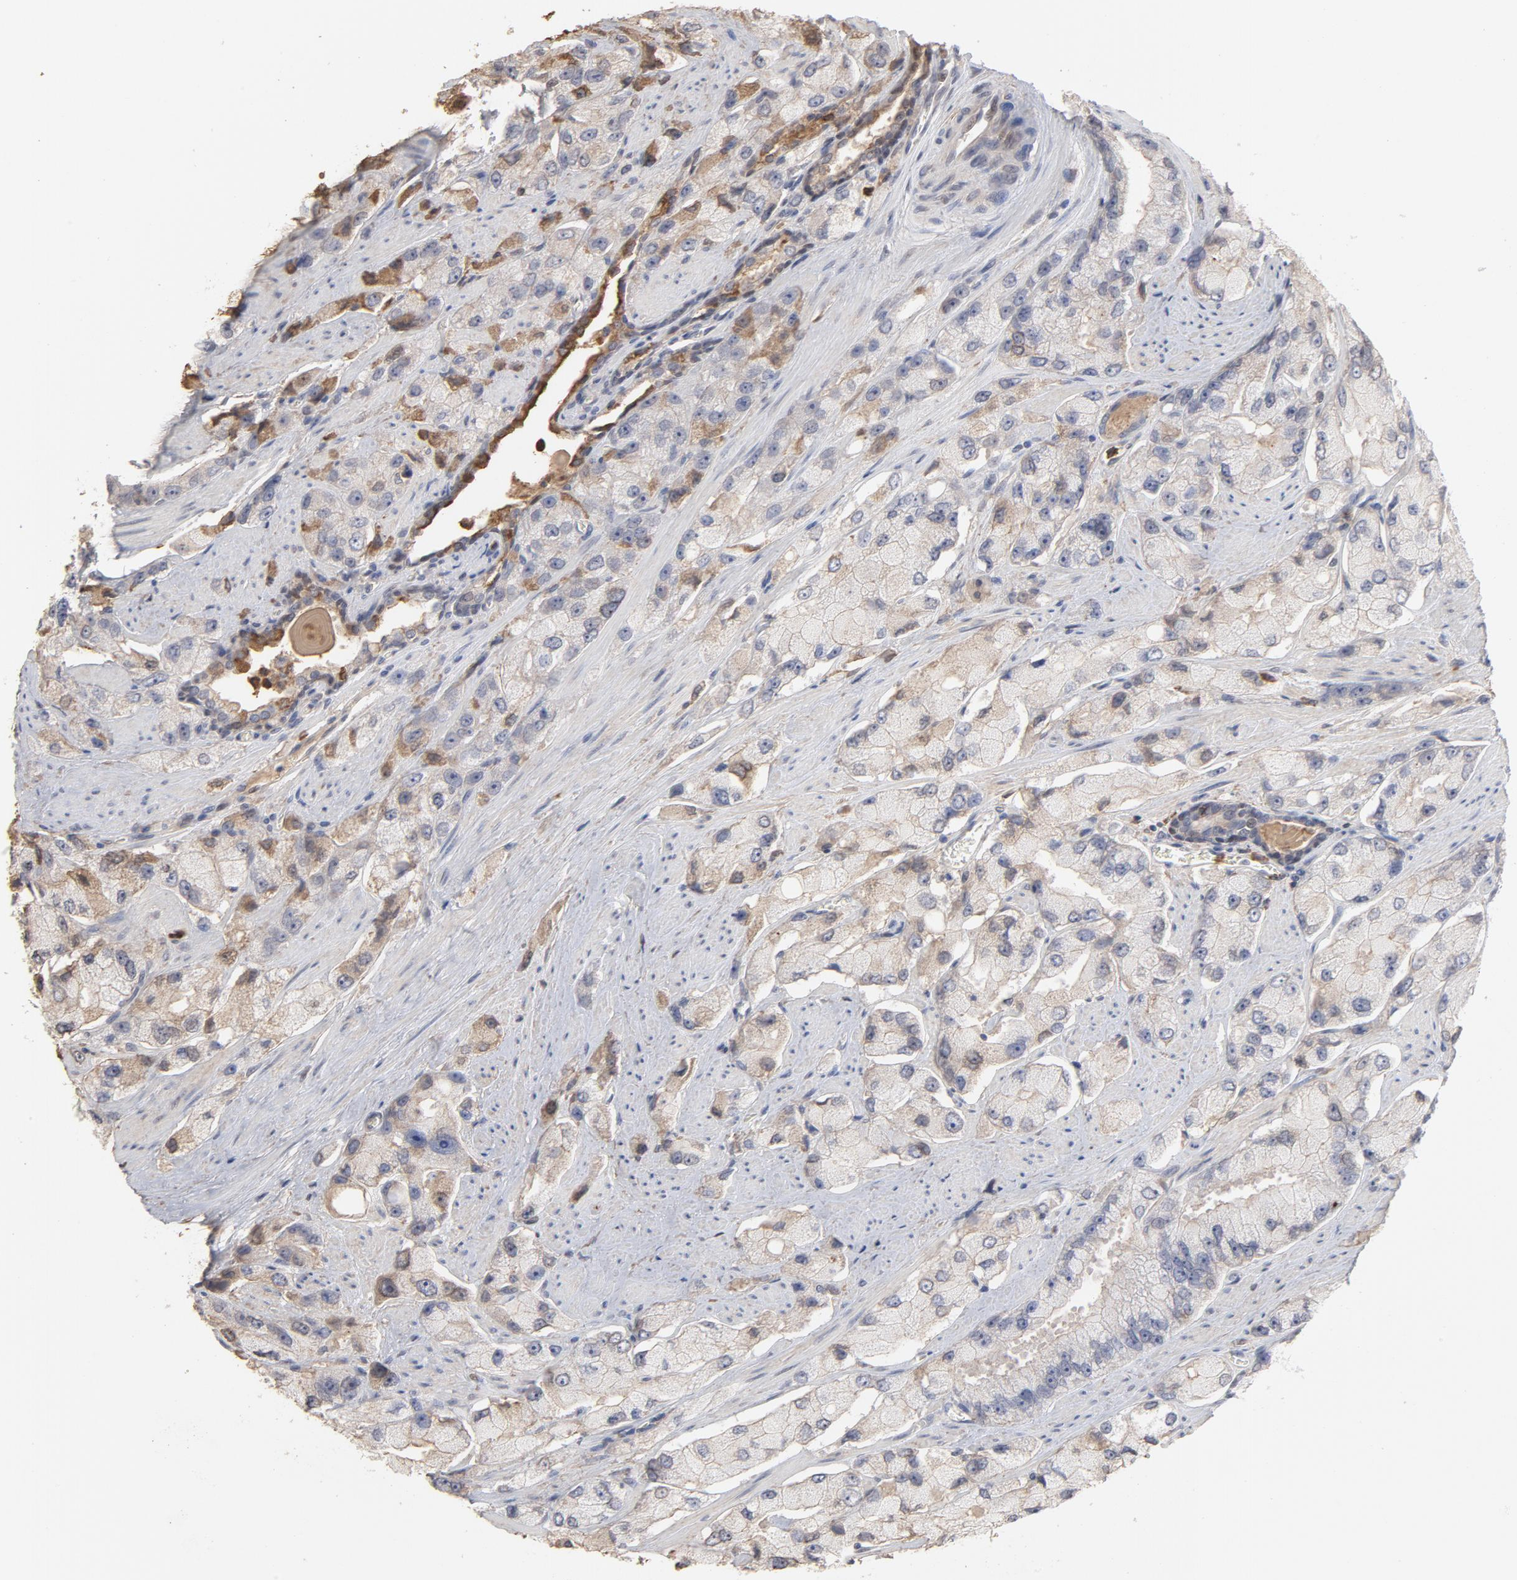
{"staining": {"intensity": "moderate", "quantity": ">75%", "location": "cytoplasmic/membranous"}, "tissue": "prostate cancer", "cell_type": "Tumor cells", "image_type": "cancer", "snomed": [{"axis": "morphology", "description": "Adenocarcinoma, High grade"}, {"axis": "topography", "description": "Prostate"}], "caption": "The micrograph demonstrates staining of prostate high-grade adenocarcinoma, revealing moderate cytoplasmic/membranous protein staining (brown color) within tumor cells.", "gene": "PNMA1", "patient": {"sex": "male", "age": 58}}